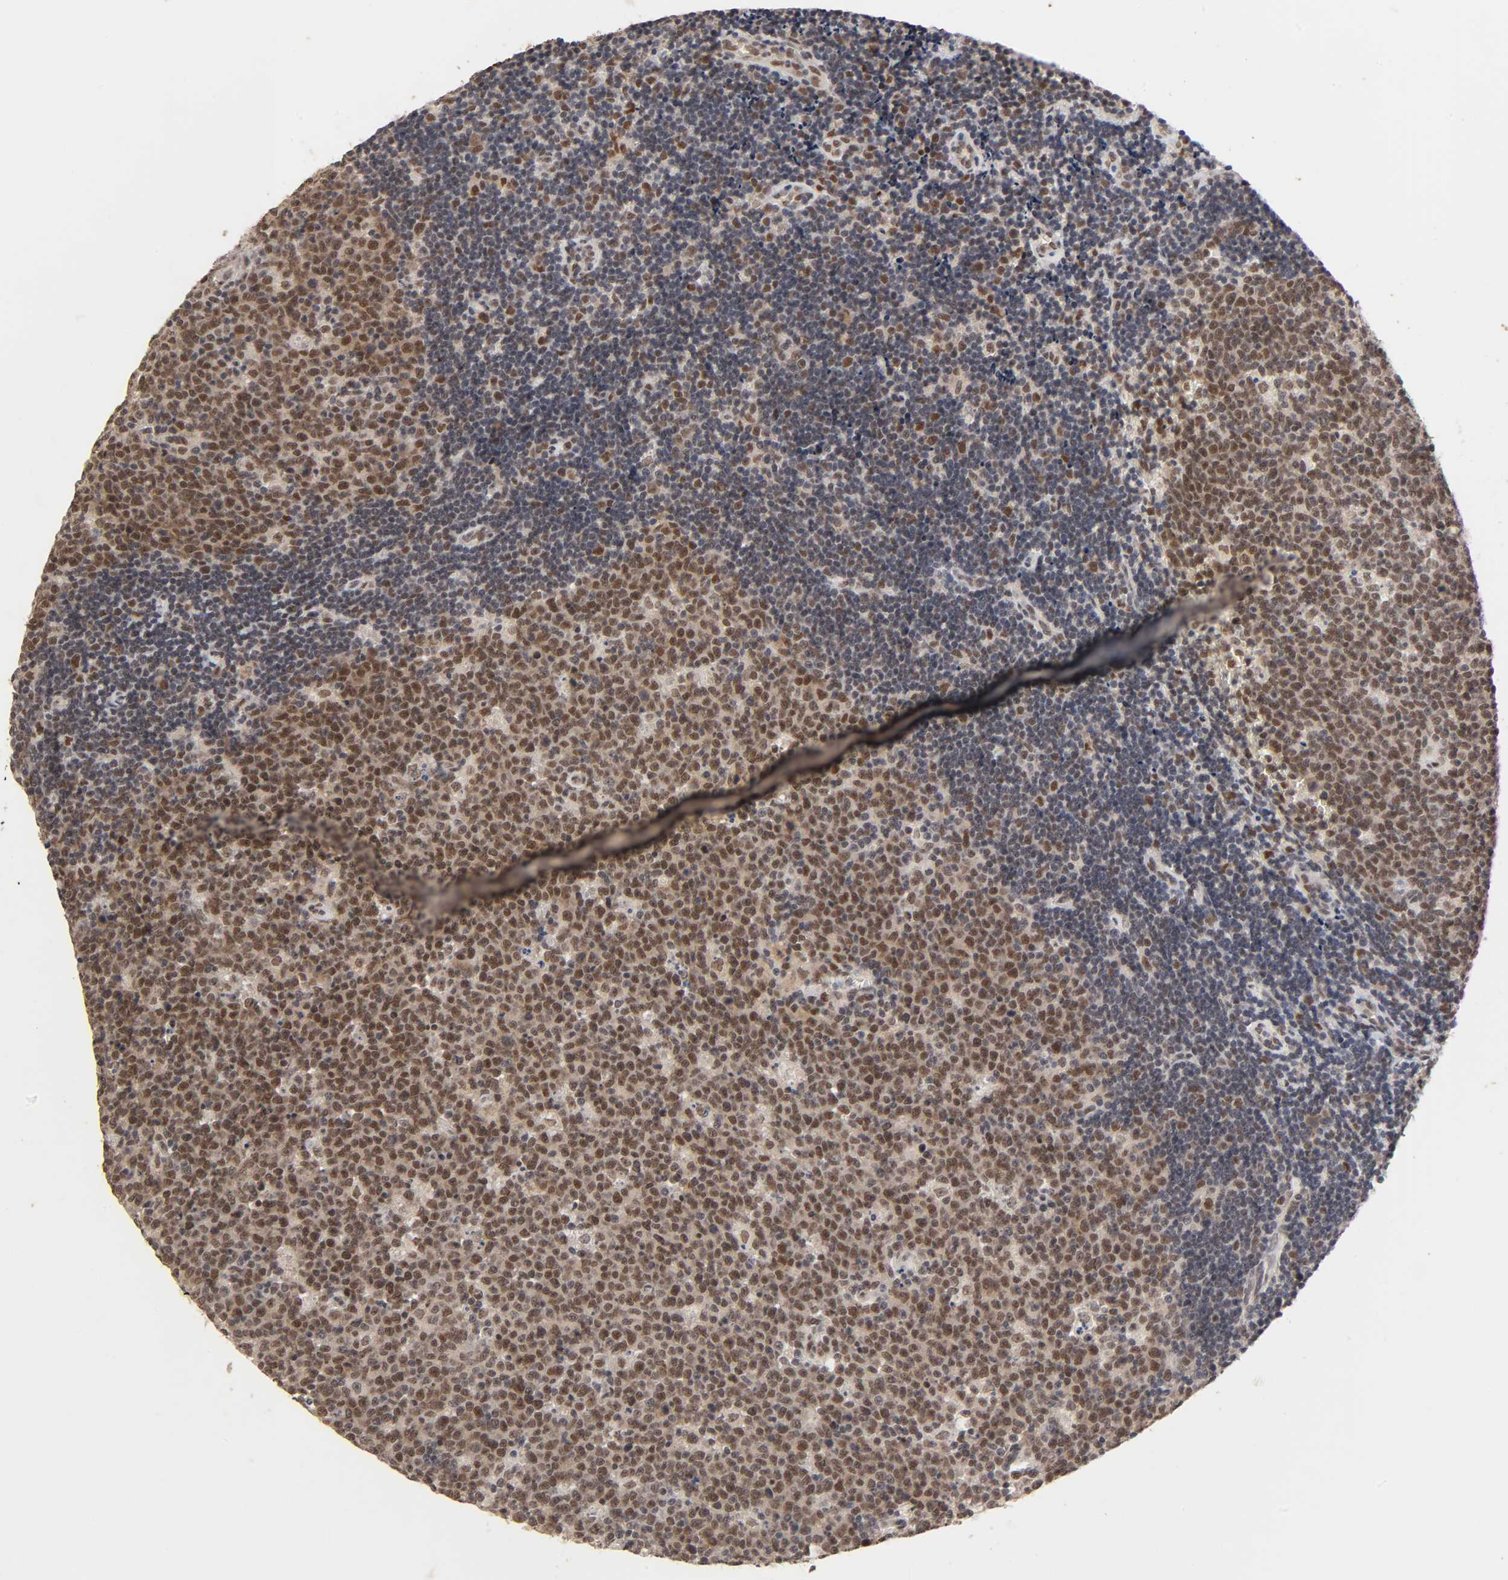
{"staining": {"intensity": "moderate", "quantity": "<25%", "location": "nuclear"}, "tissue": "lymph node", "cell_type": "Germinal center cells", "image_type": "normal", "snomed": [{"axis": "morphology", "description": "Normal tissue, NOS"}, {"axis": "topography", "description": "Lymph node"}, {"axis": "topography", "description": "Salivary gland"}], "caption": "Lymph node stained with immunohistochemistry shows moderate nuclear staining in about <25% of germinal center cells. (DAB = brown stain, brightfield microscopy at high magnification).", "gene": "EP300", "patient": {"sex": "male", "age": 8}}